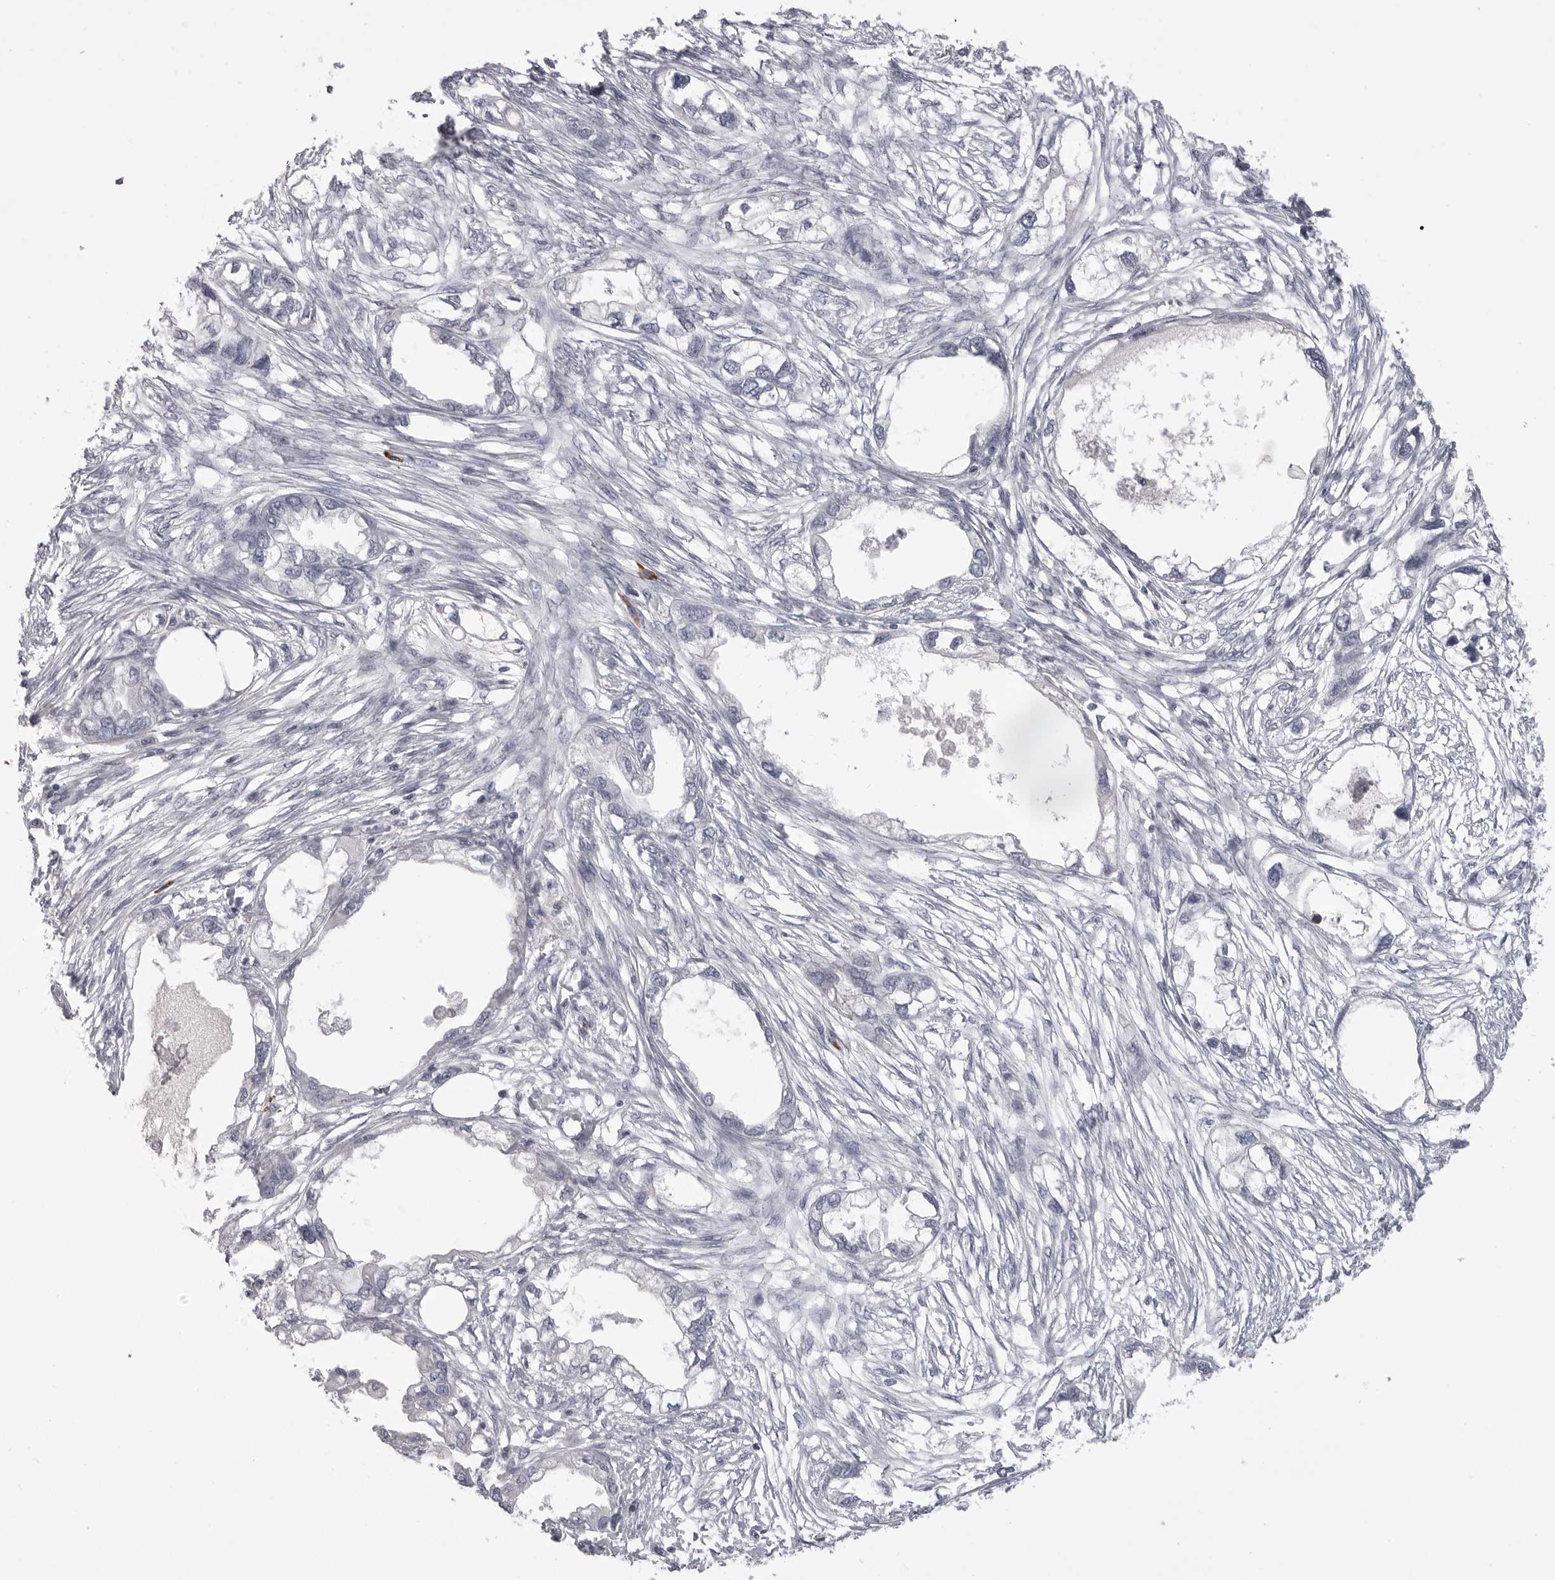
{"staining": {"intensity": "negative", "quantity": "none", "location": "none"}, "tissue": "endometrial cancer", "cell_type": "Tumor cells", "image_type": "cancer", "snomed": [{"axis": "morphology", "description": "Adenocarcinoma, NOS"}, {"axis": "morphology", "description": "Adenocarcinoma, metastatic, NOS"}, {"axis": "topography", "description": "Adipose tissue"}, {"axis": "topography", "description": "Endometrium"}], "caption": "An image of human metastatic adenocarcinoma (endometrial) is negative for staining in tumor cells.", "gene": "FKBP2", "patient": {"sex": "female", "age": 67}}